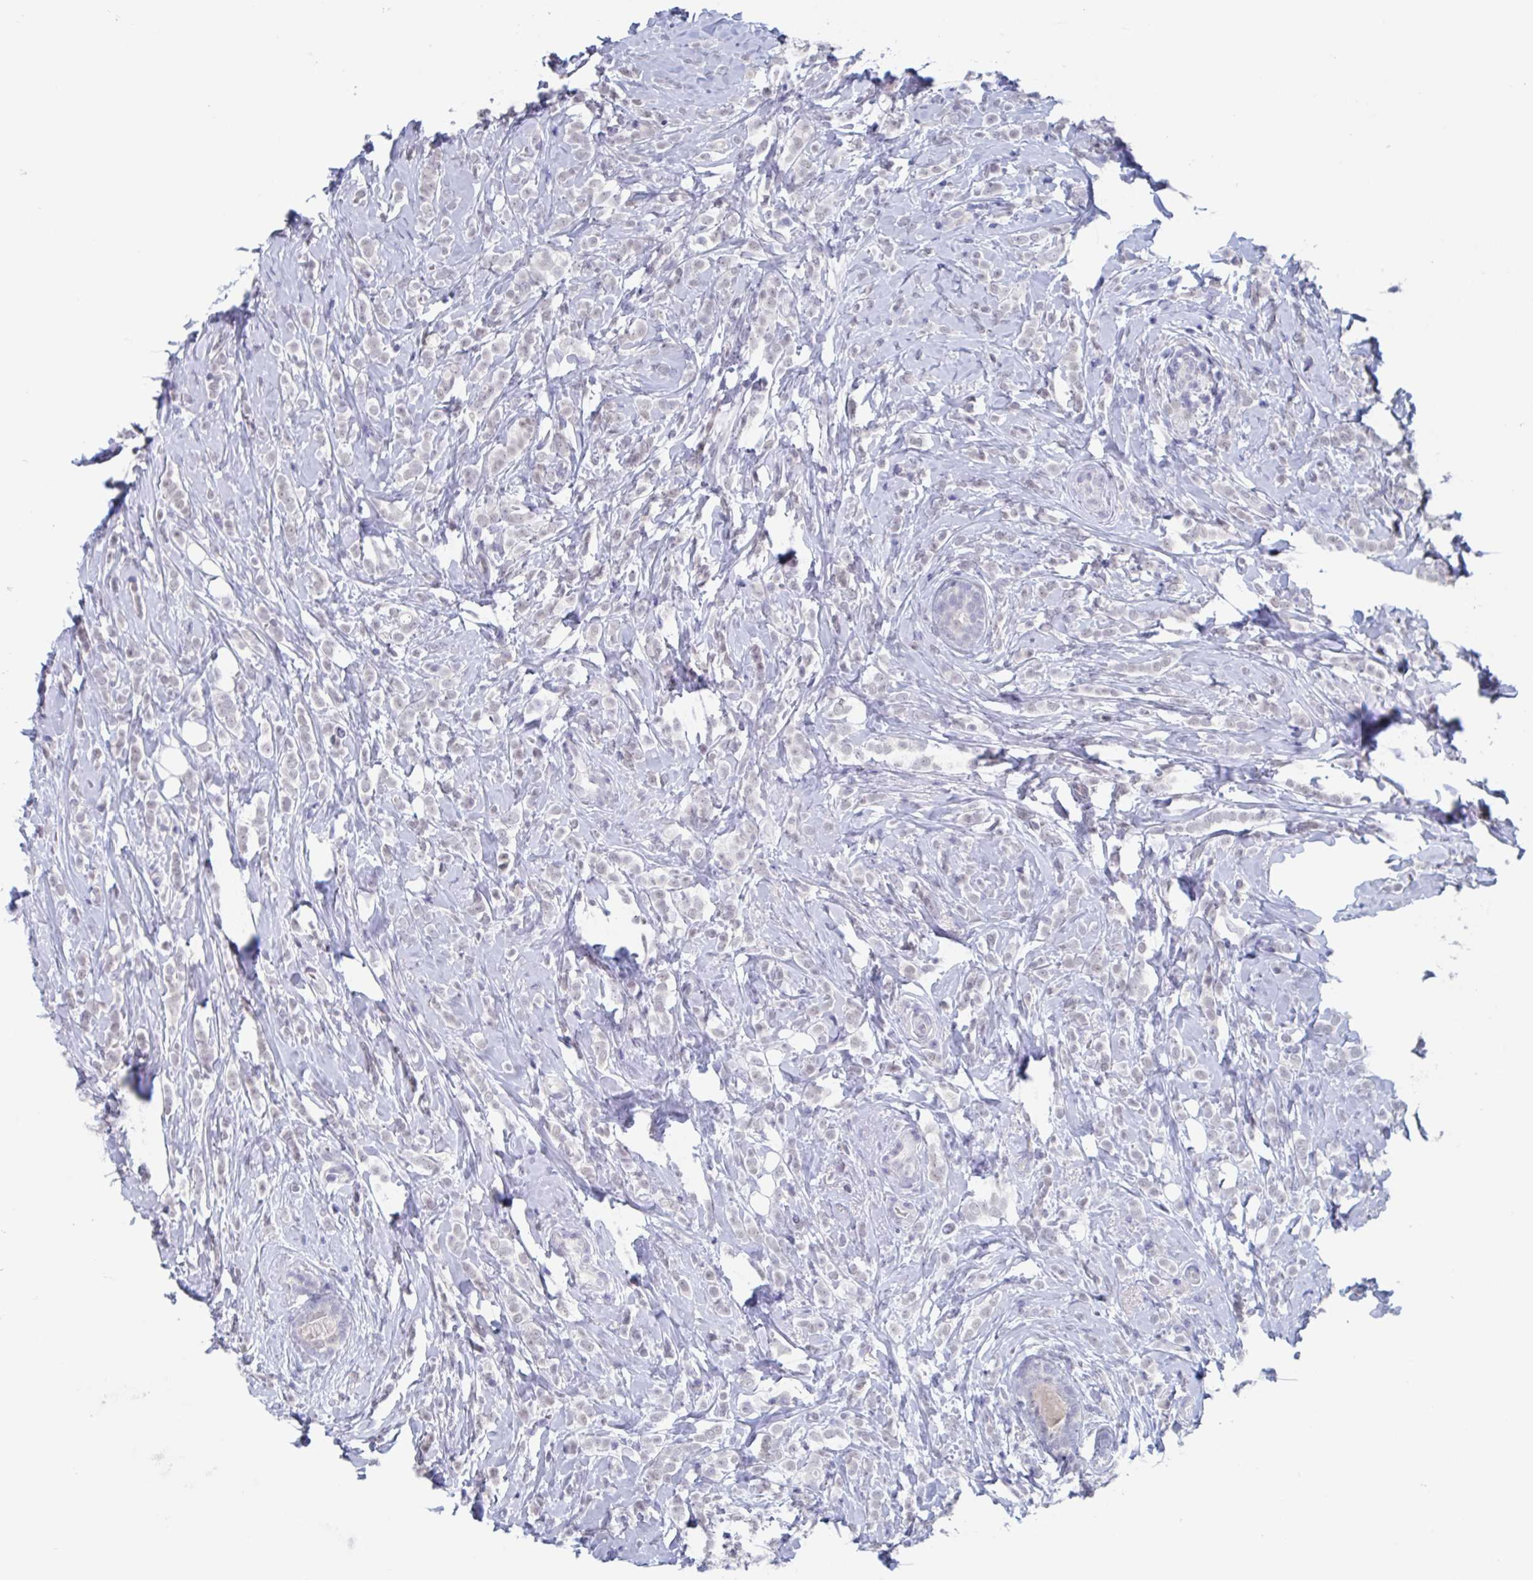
{"staining": {"intensity": "weak", "quantity": "<25%", "location": "nuclear"}, "tissue": "breast cancer", "cell_type": "Tumor cells", "image_type": "cancer", "snomed": [{"axis": "morphology", "description": "Lobular carcinoma"}, {"axis": "topography", "description": "Breast"}], "caption": "This photomicrograph is of lobular carcinoma (breast) stained with immunohistochemistry (IHC) to label a protein in brown with the nuclei are counter-stained blue. There is no staining in tumor cells.", "gene": "KDM4D", "patient": {"sex": "female", "age": 49}}